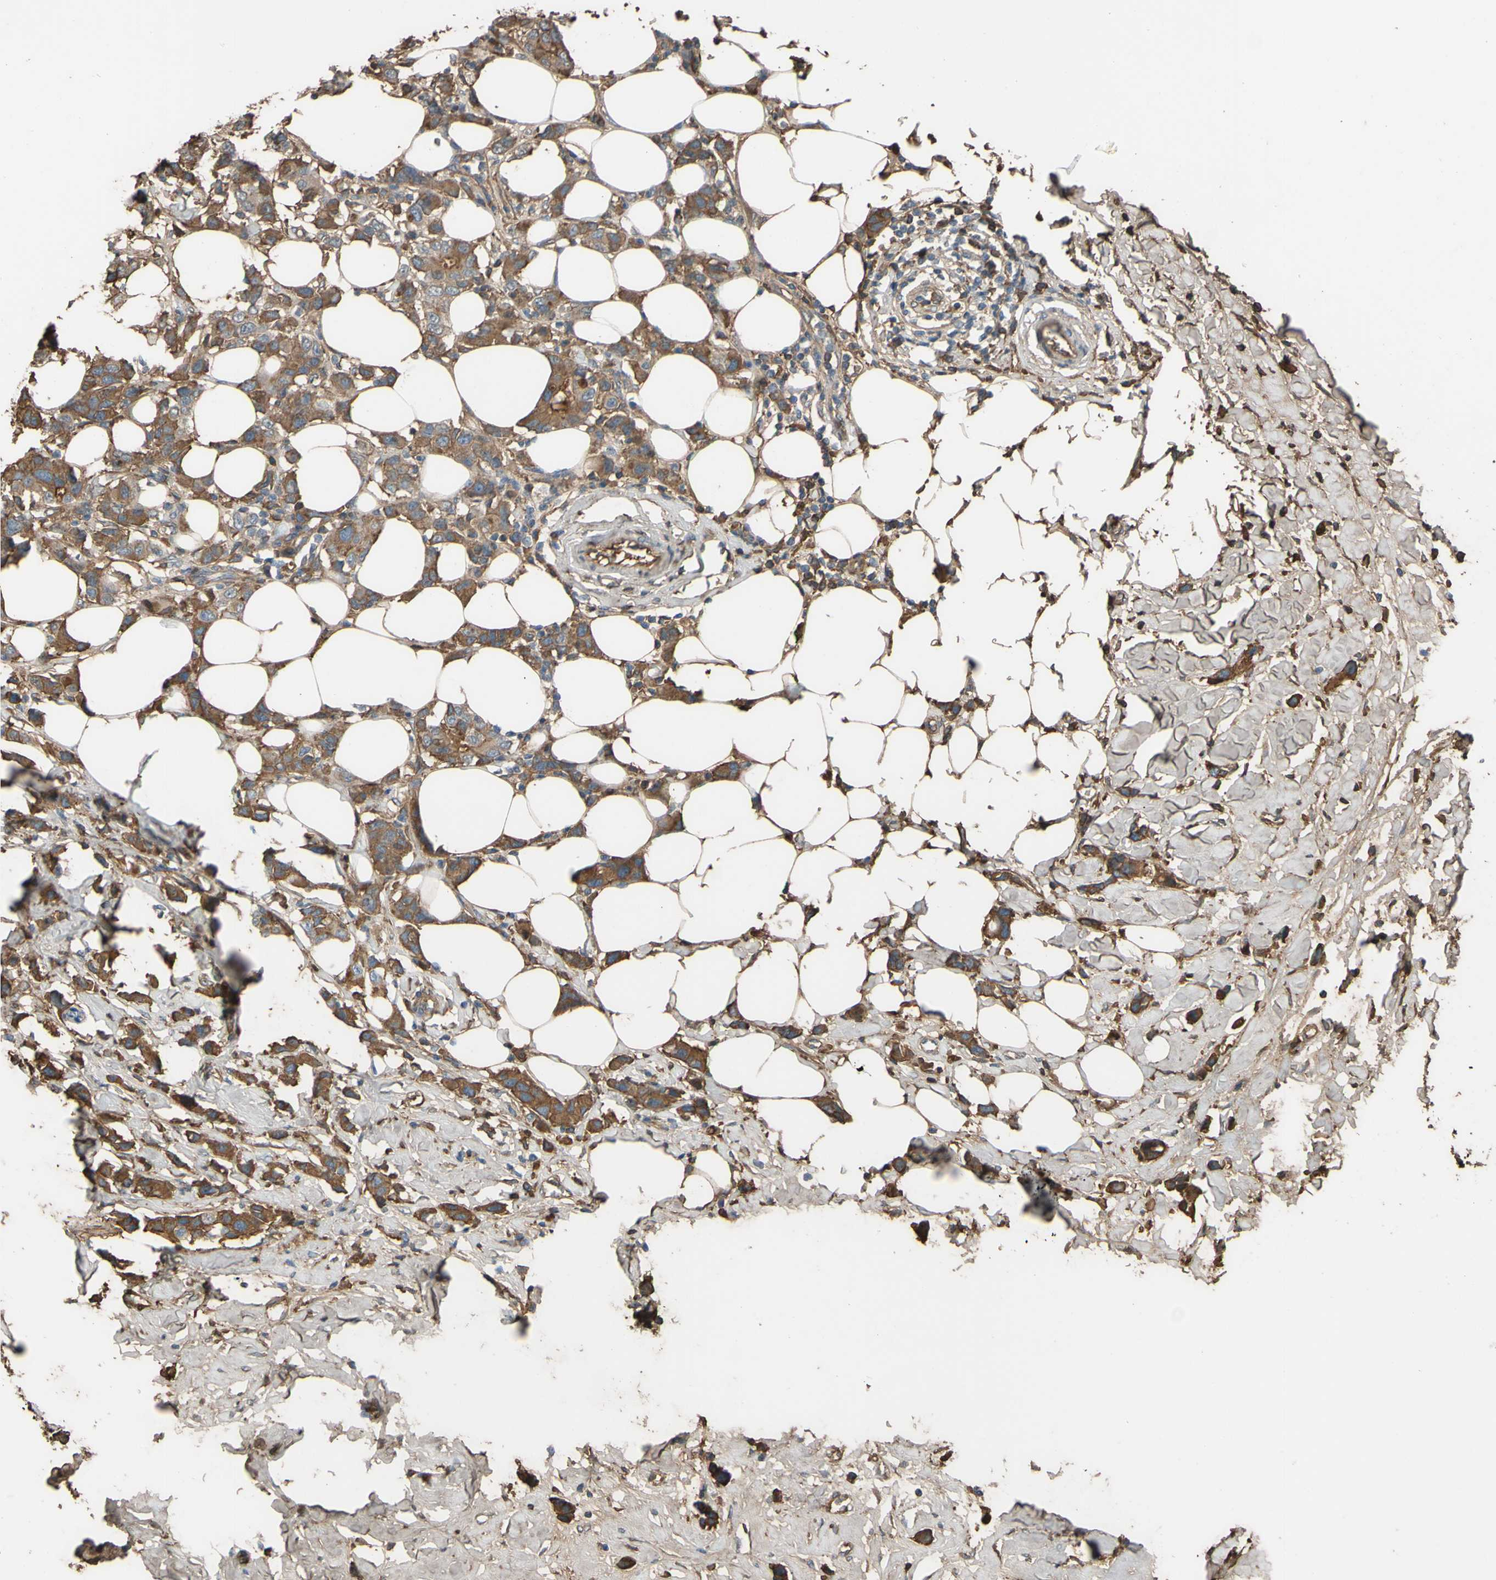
{"staining": {"intensity": "moderate", "quantity": ">75%", "location": "cytoplasmic/membranous"}, "tissue": "breast cancer", "cell_type": "Tumor cells", "image_type": "cancer", "snomed": [{"axis": "morphology", "description": "Normal tissue, NOS"}, {"axis": "morphology", "description": "Duct carcinoma"}, {"axis": "topography", "description": "Breast"}], "caption": "Tumor cells display moderate cytoplasmic/membranous positivity in about >75% of cells in breast intraductal carcinoma.", "gene": "PTGDS", "patient": {"sex": "female", "age": 50}}